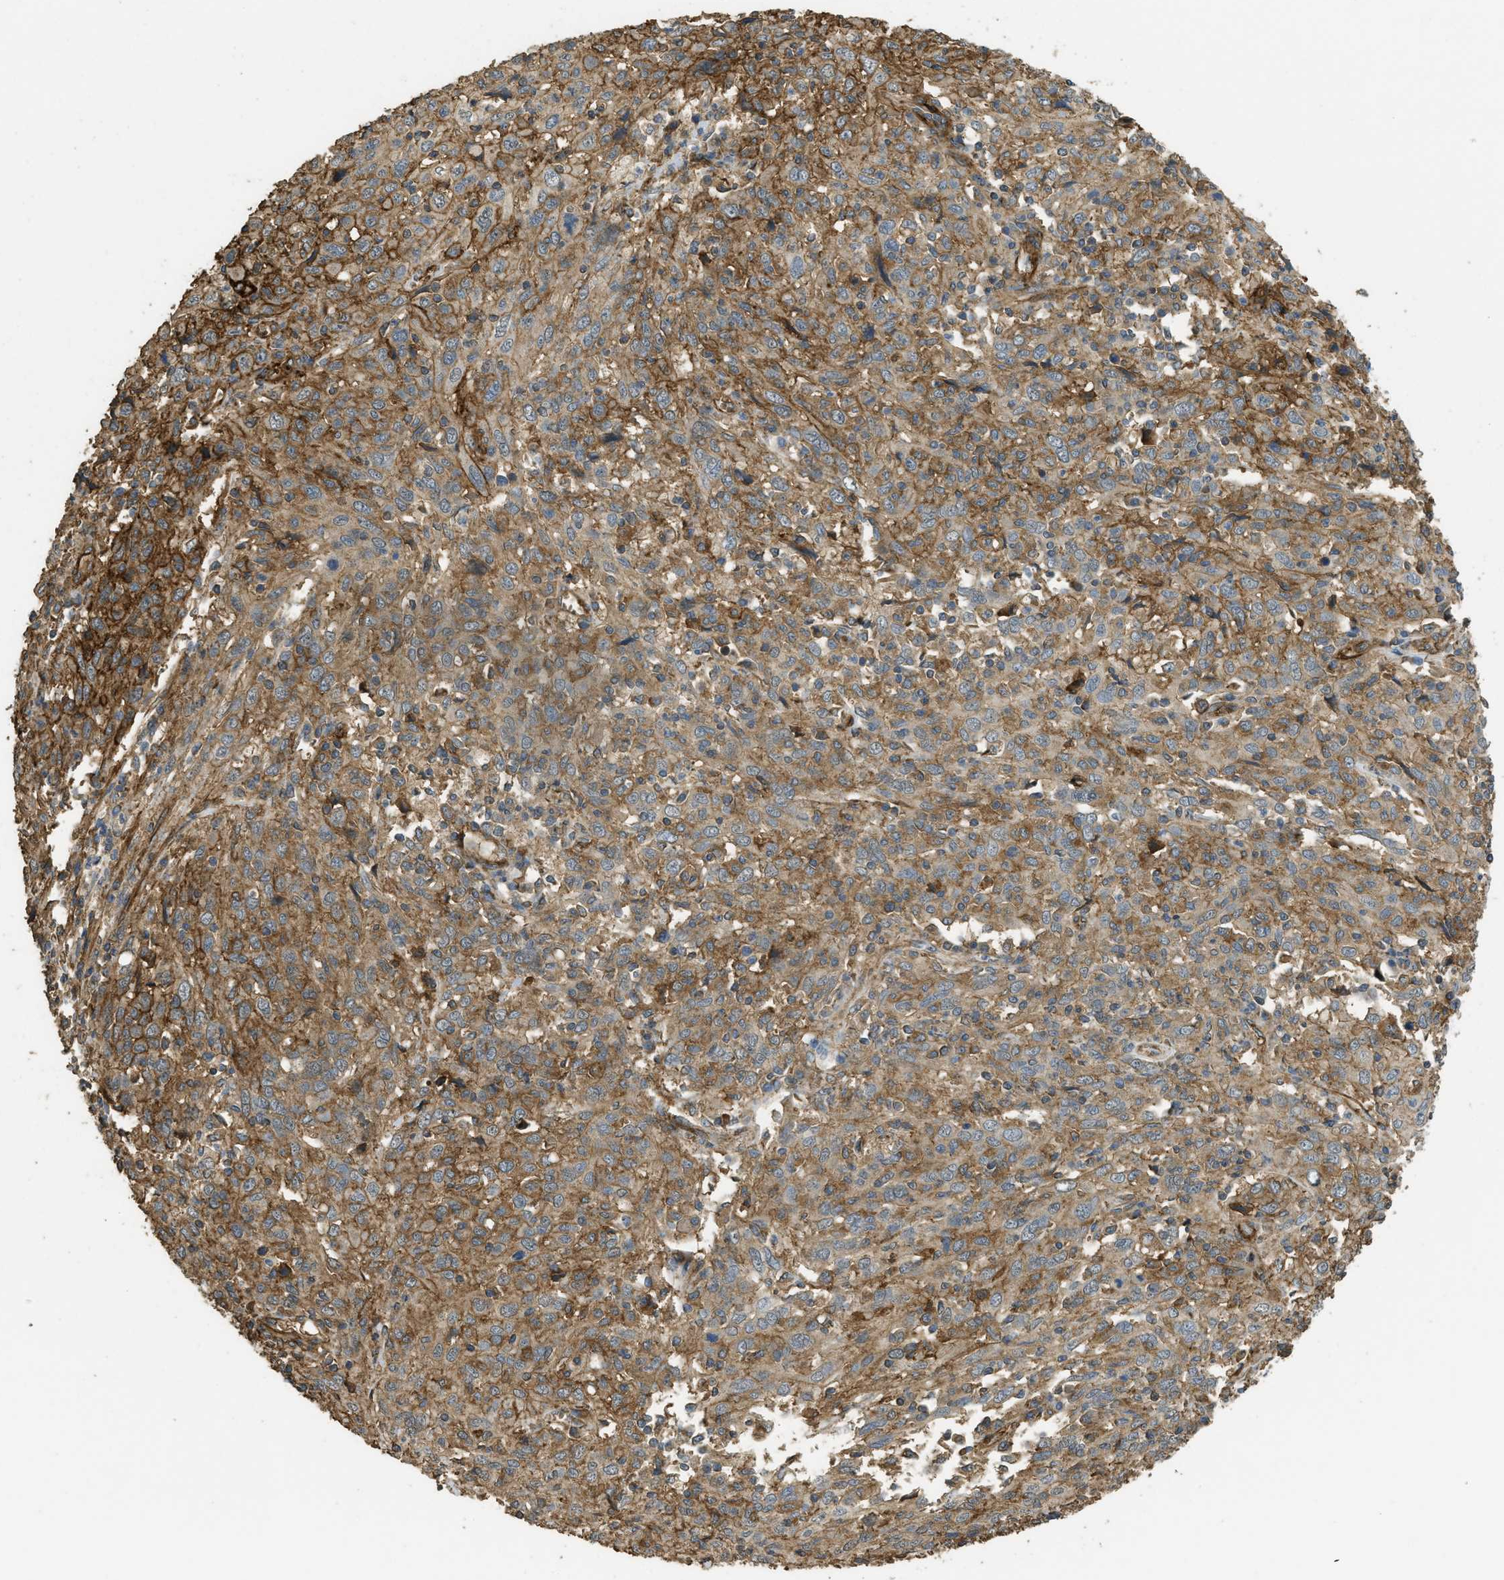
{"staining": {"intensity": "moderate", "quantity": ">75%", "location": "cytoplasmic/membranous"}, "tissue": "cervical cancer", "cell_type": "Tumor cells", "image_type": "cancer", "snomed": [{"axis": "morphology", "description": "Squamous cell carcinoma, NOS"}, {"axis": "topography", "description": "Cervix"}], "caption": "High-magnification brightfield microscopy of squamous cell carcinoma (cervical) stained with DAB (brown) and counterstained with hematoxylin (blue). tumor cells exhibit moderate cytoplasmic/membranous staining is present in about>75% of cells. The protein of interest is stained brown, and the nuclei are stained in blue (DAB IHC with brightfield microscopy, high magnification).", "gene": "CD276", "patient": {"sex": "female", "age": 46}}